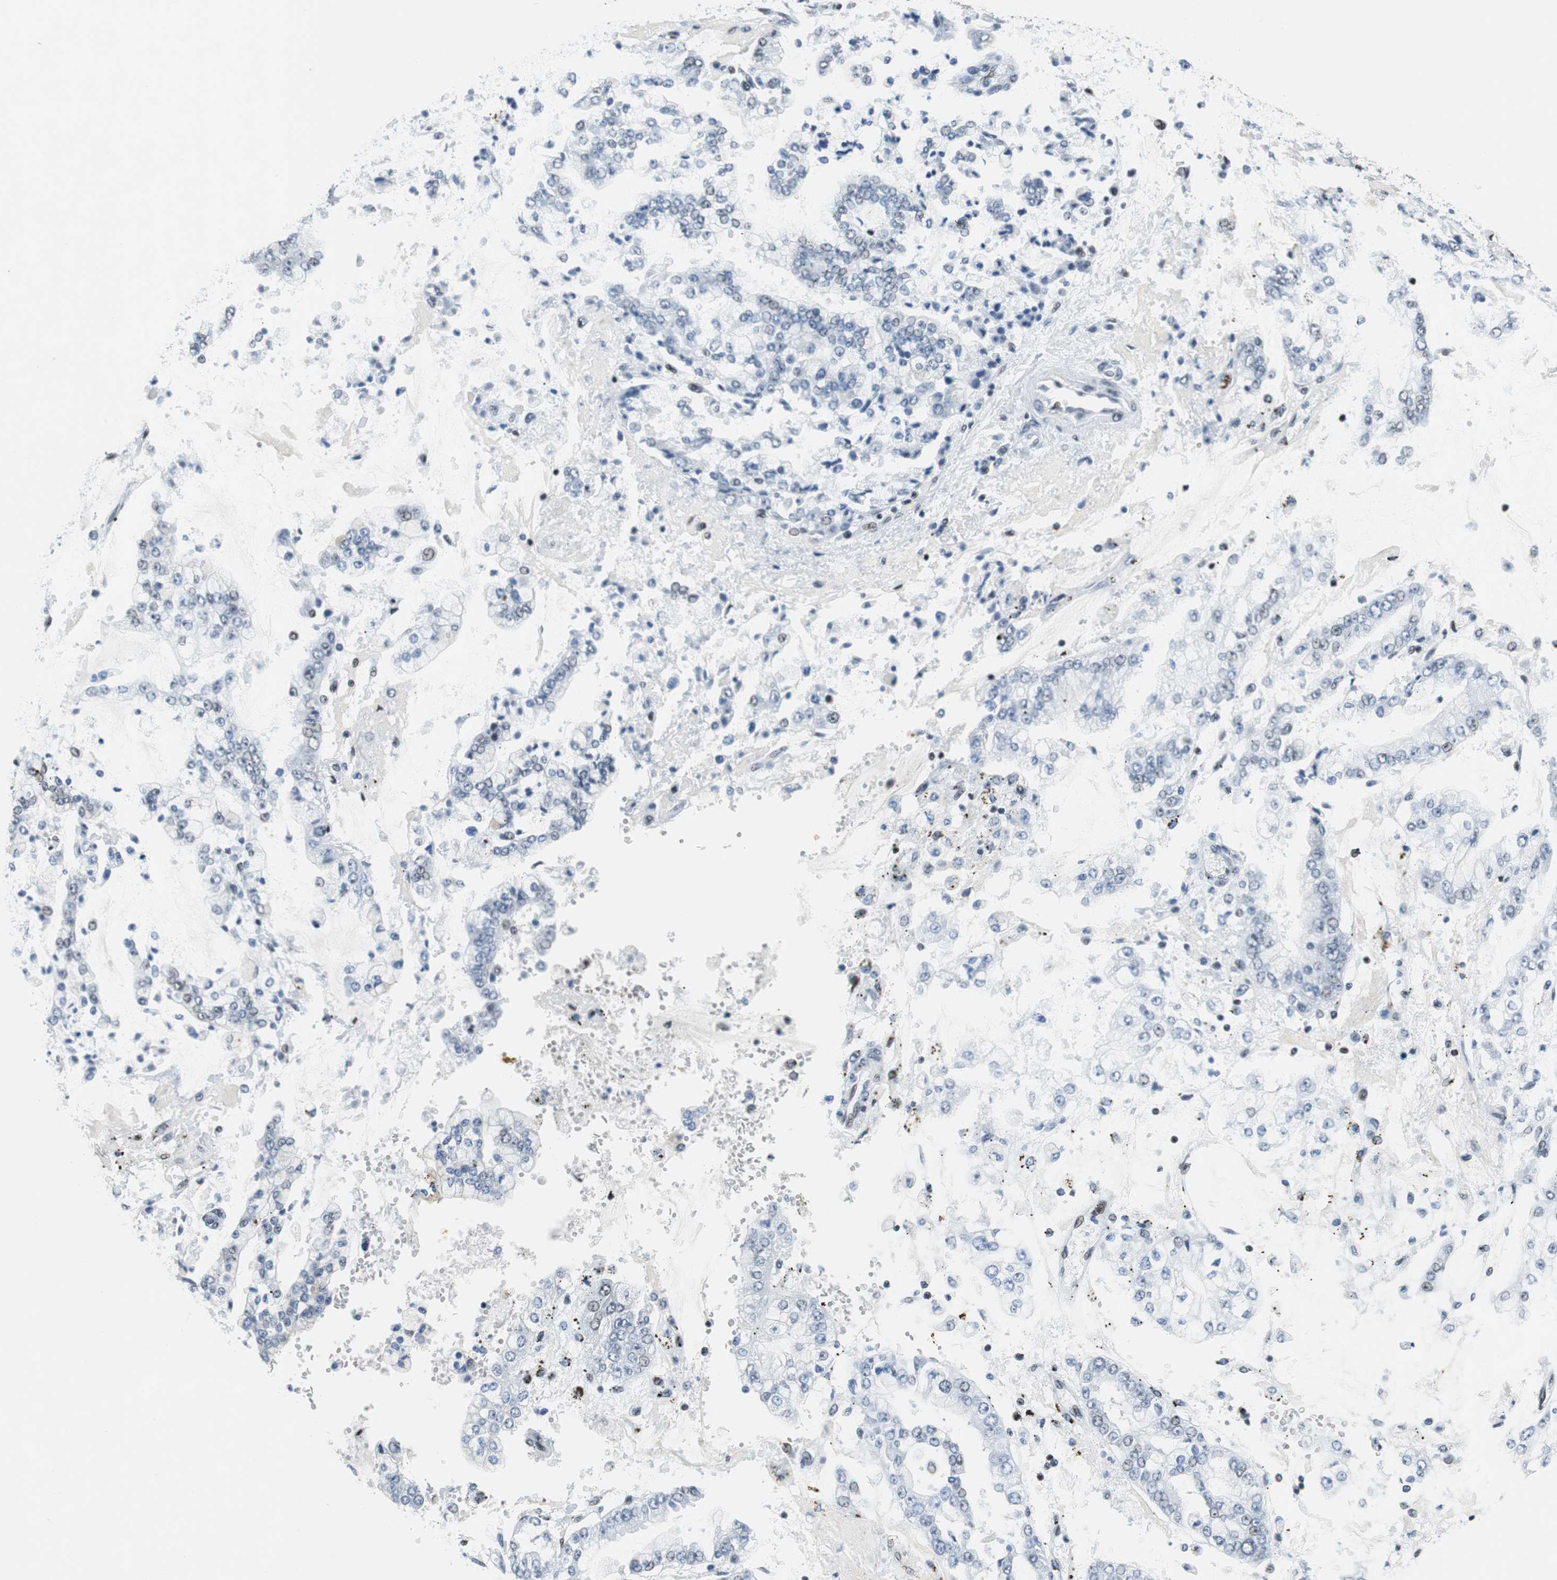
{"staining": {"intensity": "negative", "quantity": "none", "location": "none"}, "tissue": "stomach cancer", "cell_type": "Tumor cells", "image_type": "cancer", "snomed": [{"axis": "morphology", "description": "Adenocarcinoma, NOS"}, {"axis": "topography", "description": "Stomach"}], "caption": "Immunohistochemical staining of stomach adenocarcinoma shows no significant expression in tumor cells.", "gene": "HDAC3", "patient": {"sex": "male", "age": 76}}